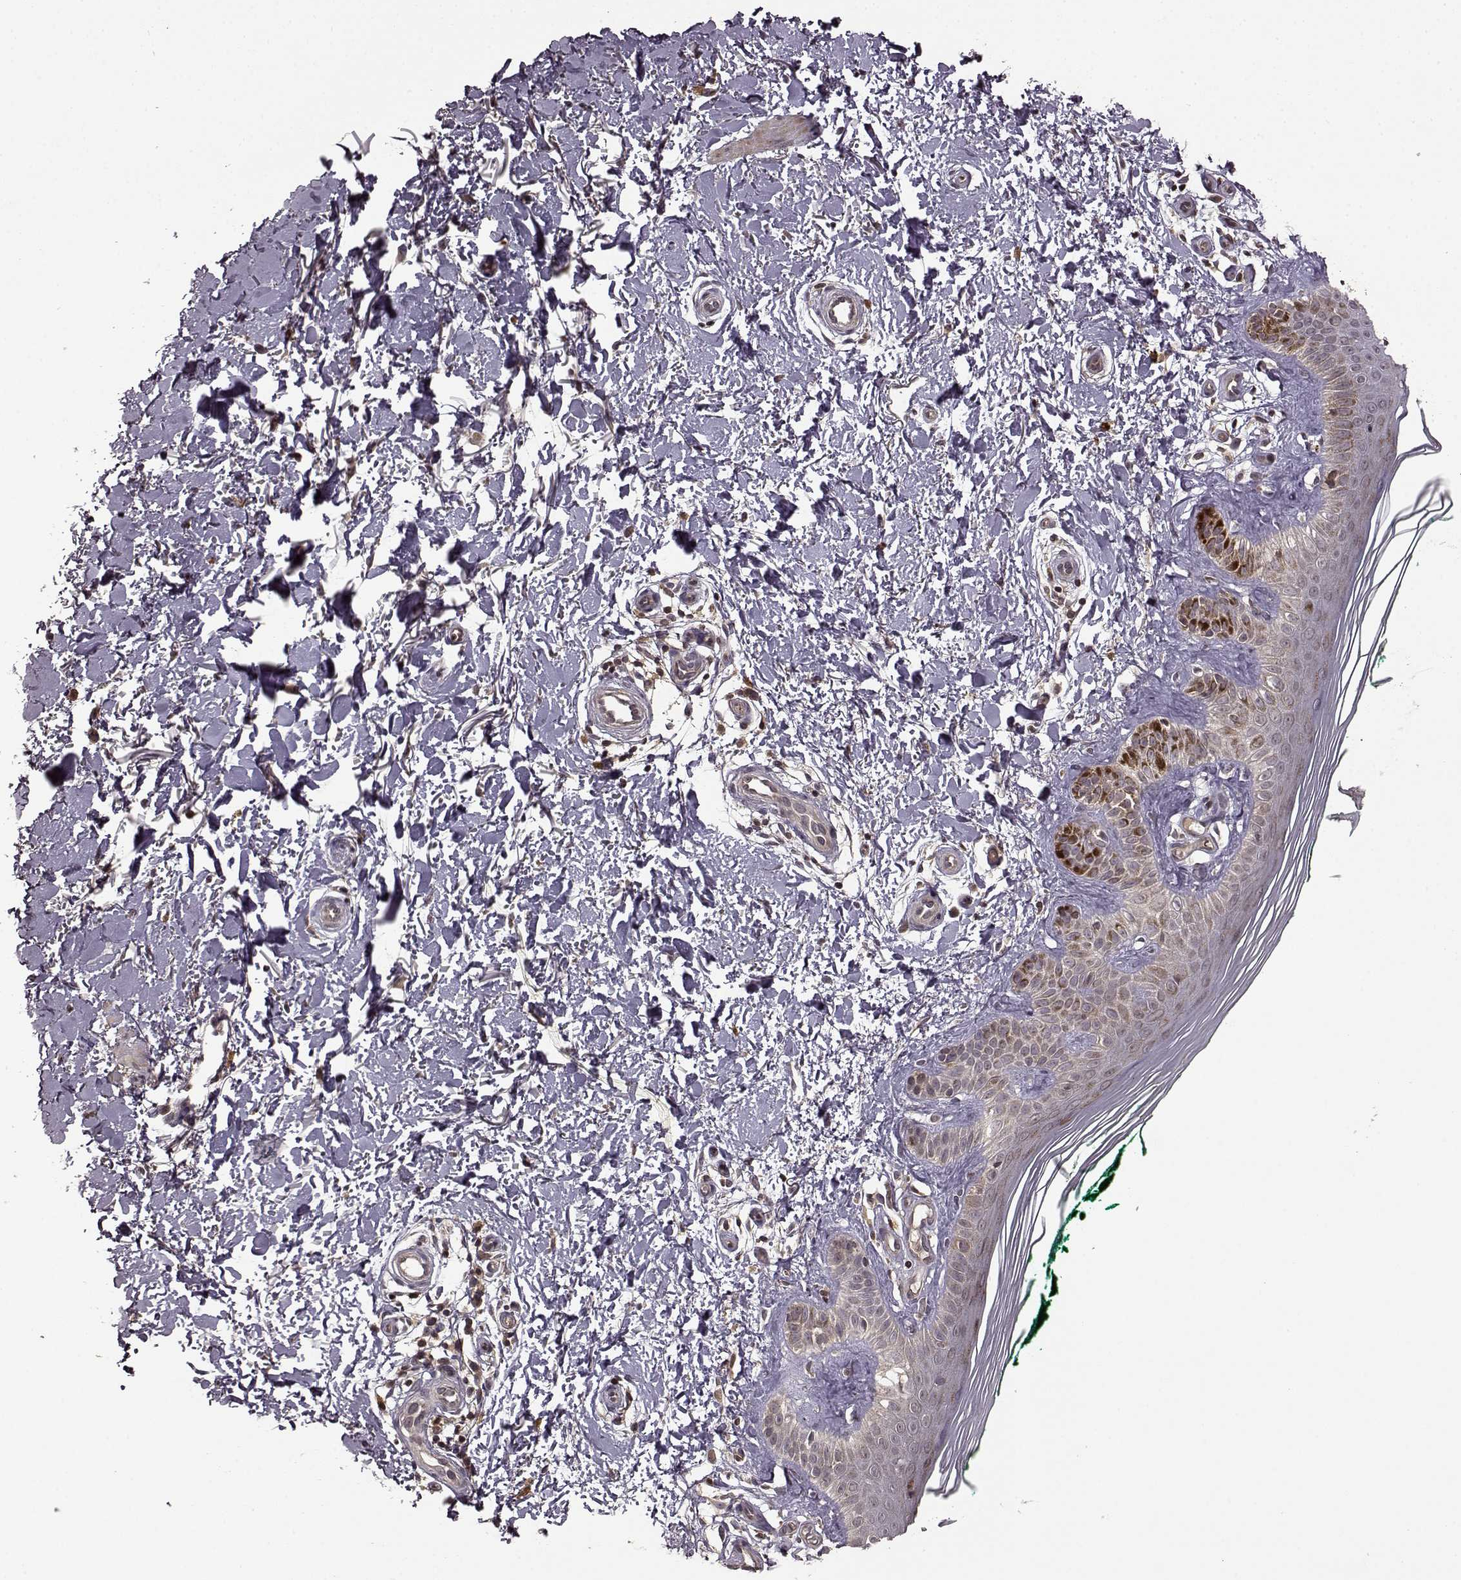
{"staining": {"intensity": "negative", "quantity": "none", "location": "none"}, "tissue": "skin", "cell_type": "Fibroblasts", "image_type": "normal", "snomed": [{"axis": "morphology", "description": "Normal tissue, NOS"}, {"axis": "morphology", "description": "Inflammation, NOS"}, {"axis": "morphology", "description": "Fibrosis, NOS"}, {"axis": "topography", "description": "Skin"}], "caption": "DAB immunohistochemical staining of normal skin shows no significant staining in fibroblasts. (Immunohistochemistry, brightfield microscopy, high magnification).", "gene": "TRMU", "patient": {"sex": "male", "age": 71}}